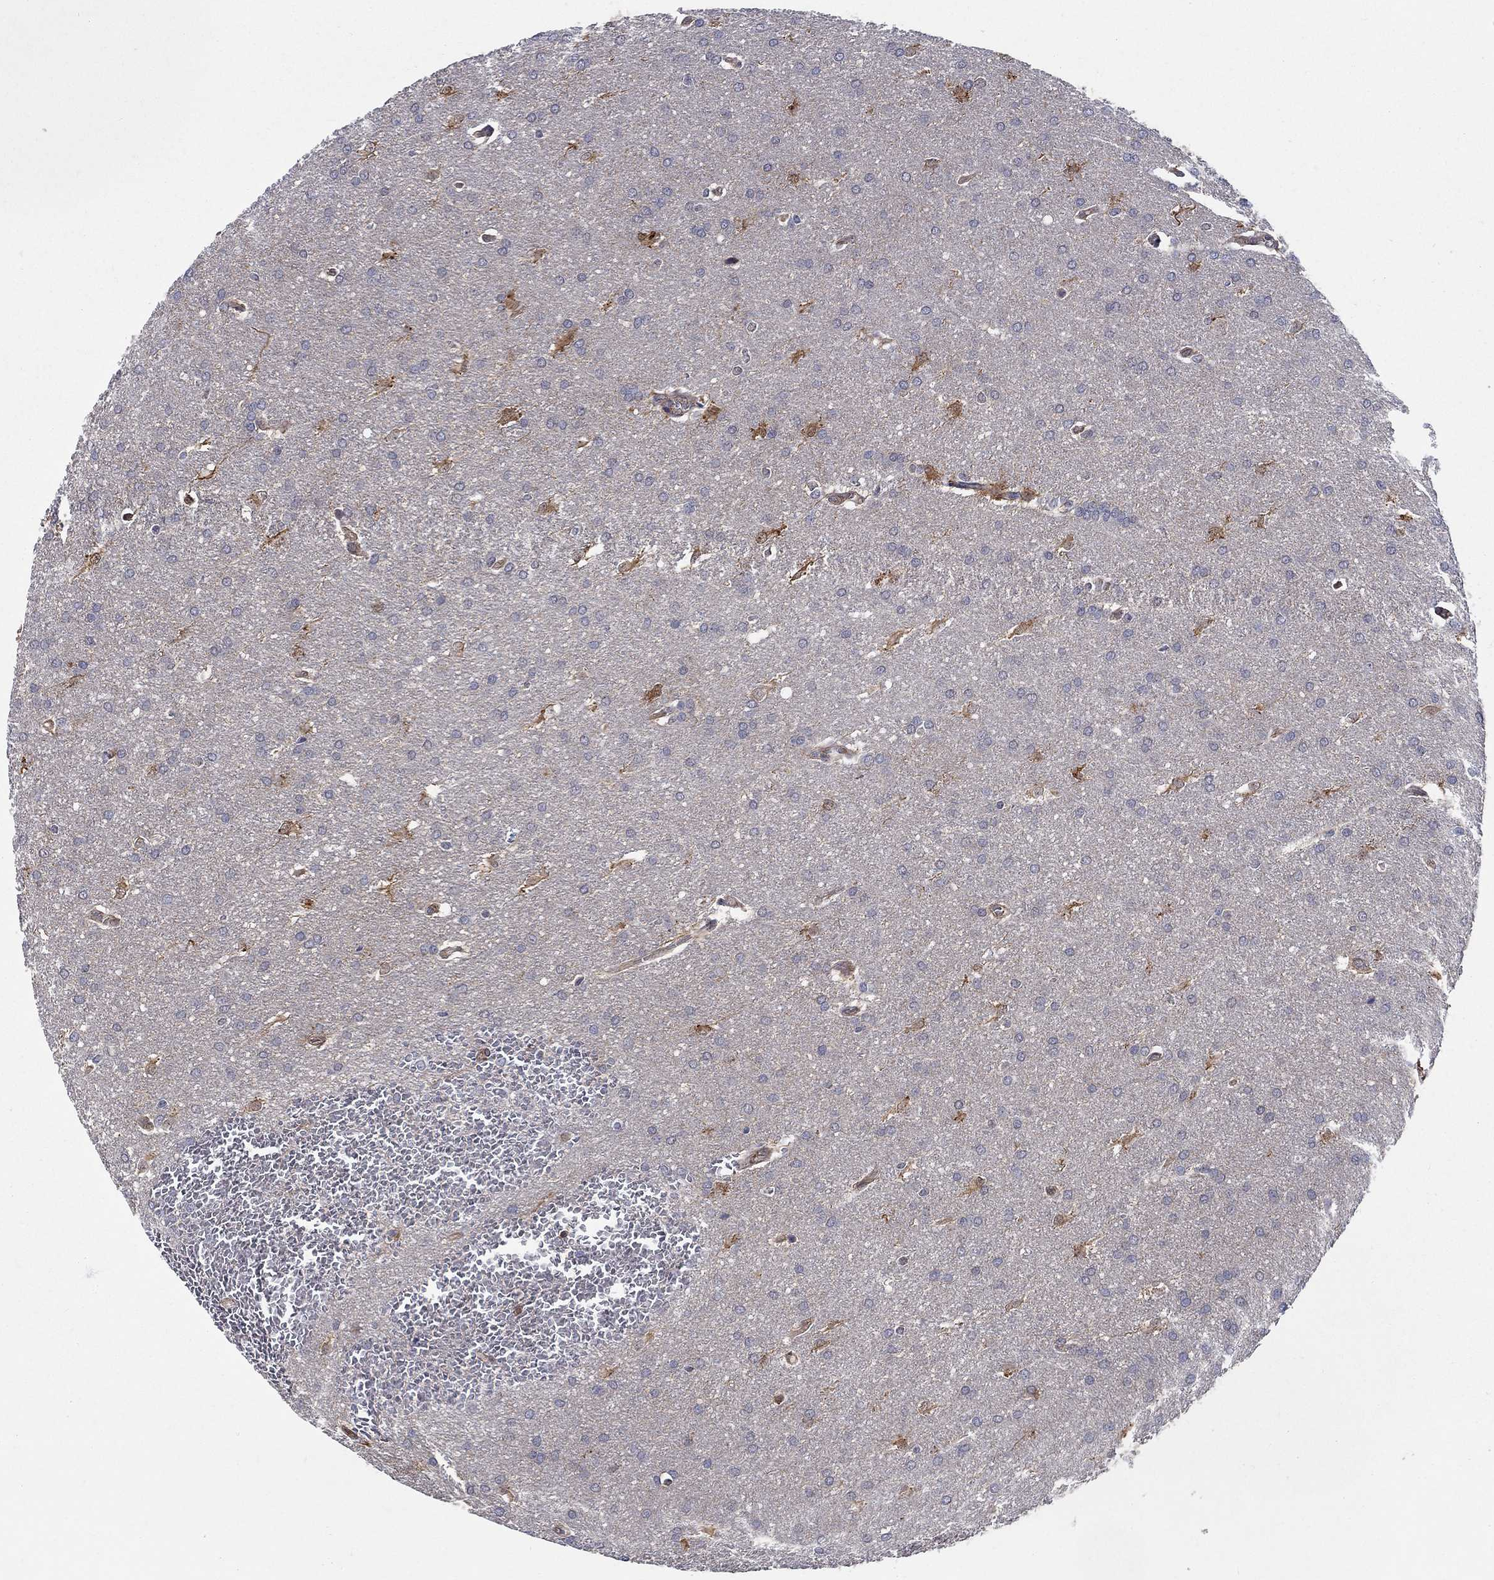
{"staining": {"intensity": "weak", "quantity": "<25%", "location": "nuclear"}, "tissue": "glioma", "cell_type": "Tumor cells", "image_type": "cancer", "snomed": [{"axis": "morphology", "description": "Glioma, malignant, Low grade"}, {"axis": "topography", "description": "Brain"}], "caption": "Micrograph shows no protein staining in tumor cells of glioma tissue.", "gene": "AGFG2", "patient": {"sex": "female", "age": 32}}